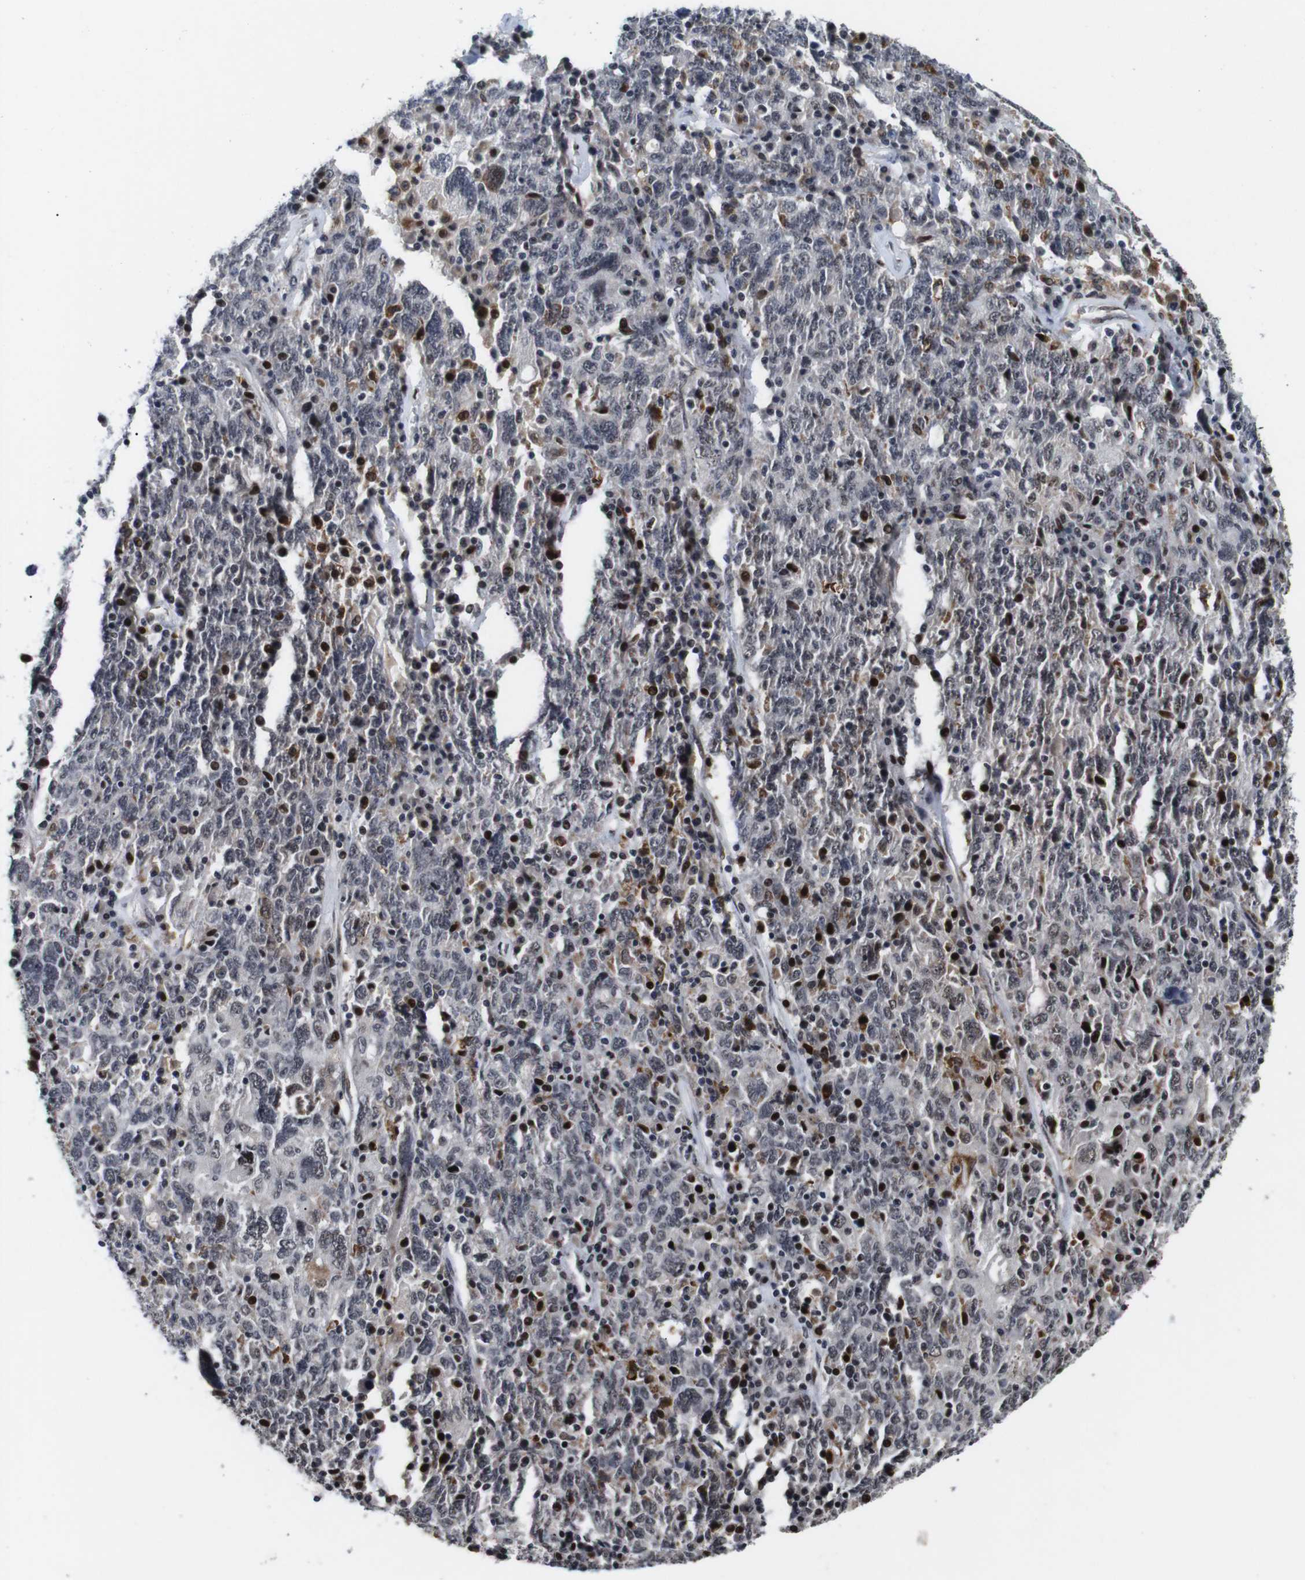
{"staining": {"intensity": "negative", "quantity": "none", "location": "none"}, "tissue": "ovarian cancer", "cell_type": "Tumor cells", "image_type": "cancer", "snomed": [{"axis": "morphology", "description": "Carcinoma, endometroid"}, {"axis": "topography", "description": "Ovary"}], "caption": "Photomicrograph shows no protein staining in tumor cells of ovarian endometroid carcinoma tissue. (DAB (3,3'-diaminobenzidine) immunohistochemistry visualized using brightfield microscopy, high magnification).", "gene": "EIF4G1", "patient": {"sex": "female", "age": 62}}